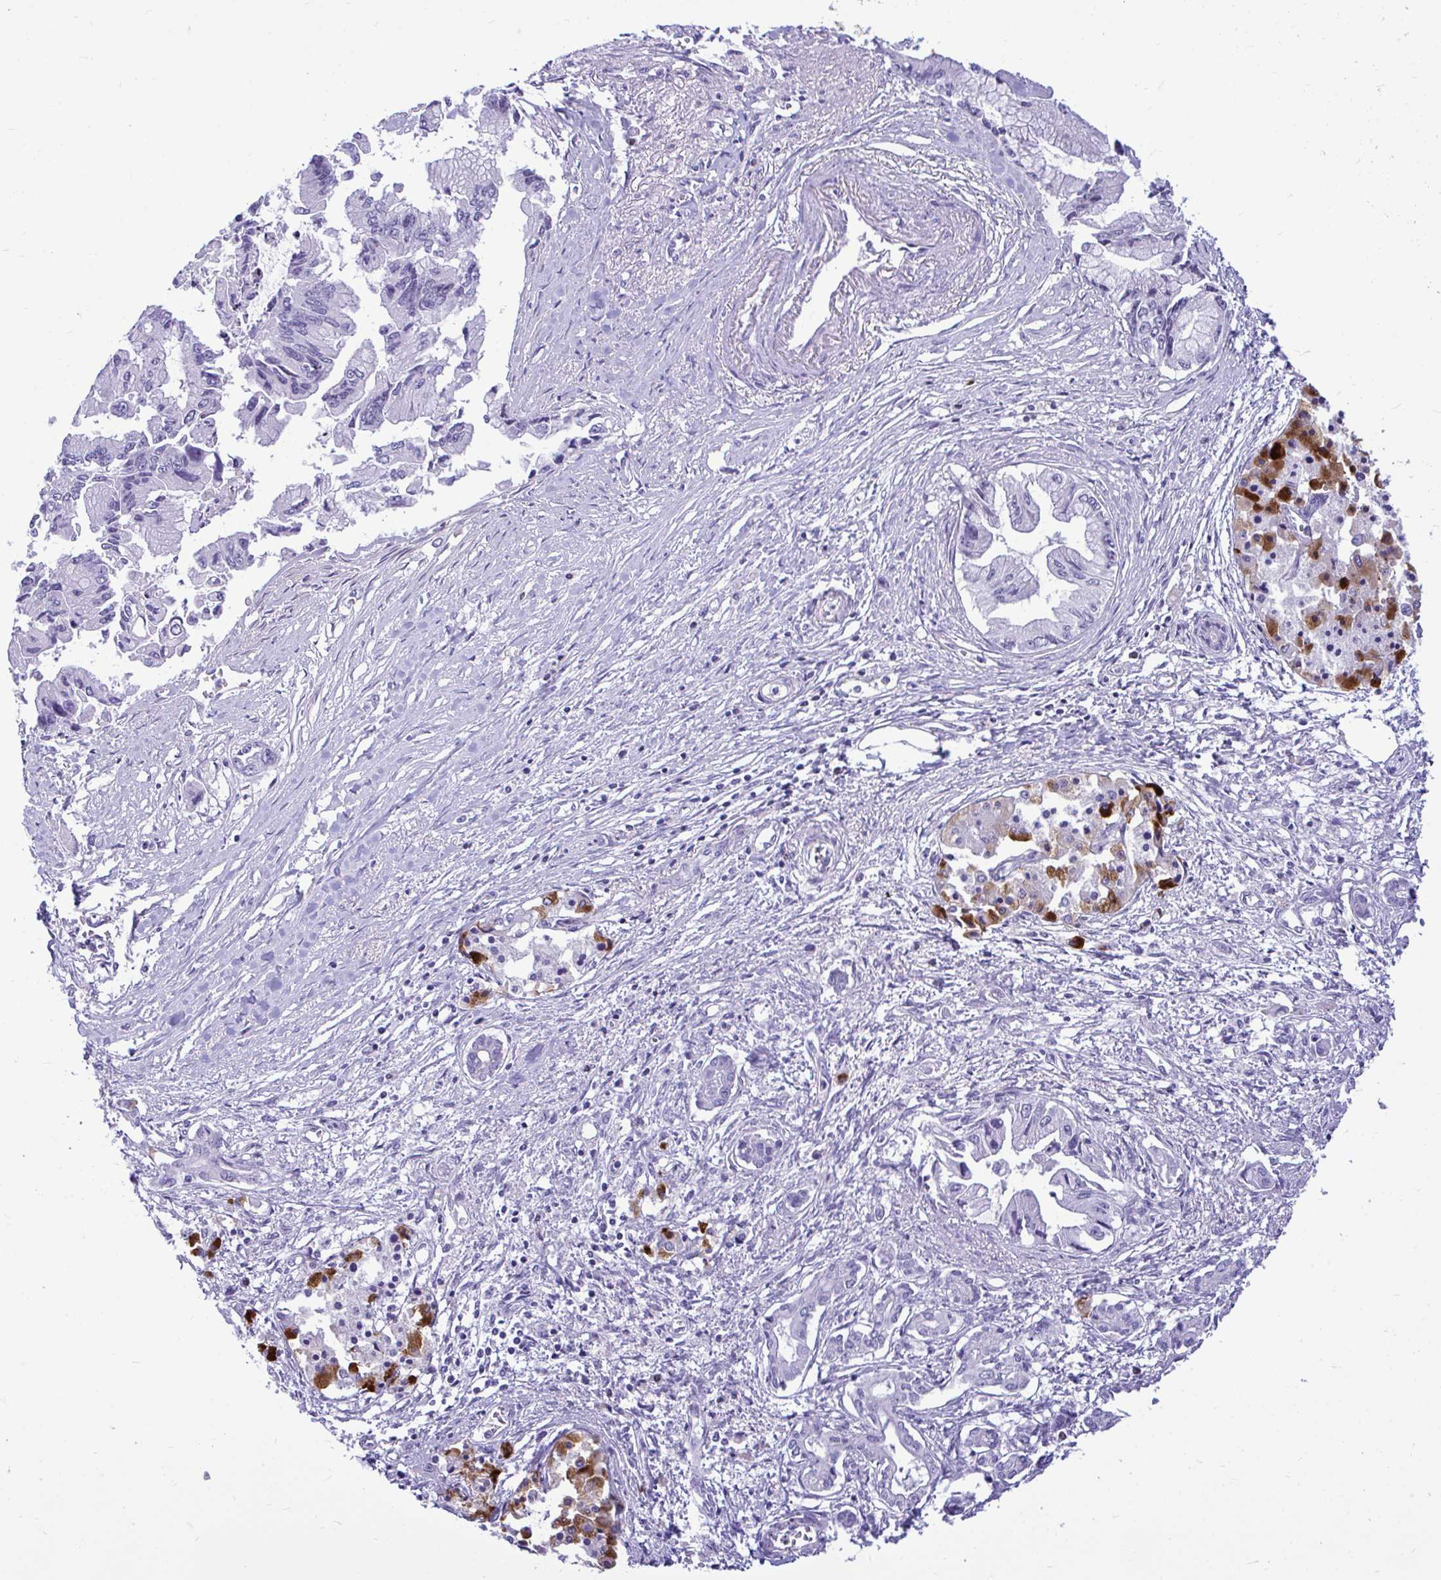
{"staining": {"intensity": "negative", "quantity": "none", "location": "none"}, "tissue": "pancreatic cancer", "cell_type": "Tumor cells", "image_type": "cancer", "snomed": [{"axis": "morphology", "description": "Adenocarcinoma, NOS"}, {"axis": "topography", "description": "Pancreas"}], "caption": "Tumor cells show no significant protein positivity in pancreatic cancer (adenocarcinoma). Brightfield microscopy of immunohistochemistry stained with DAB (brown) and hematoxylin (blue), captured at high magnification.", "gene": "SLC25A51", "patient": {"sex": "male", "age": 84}}